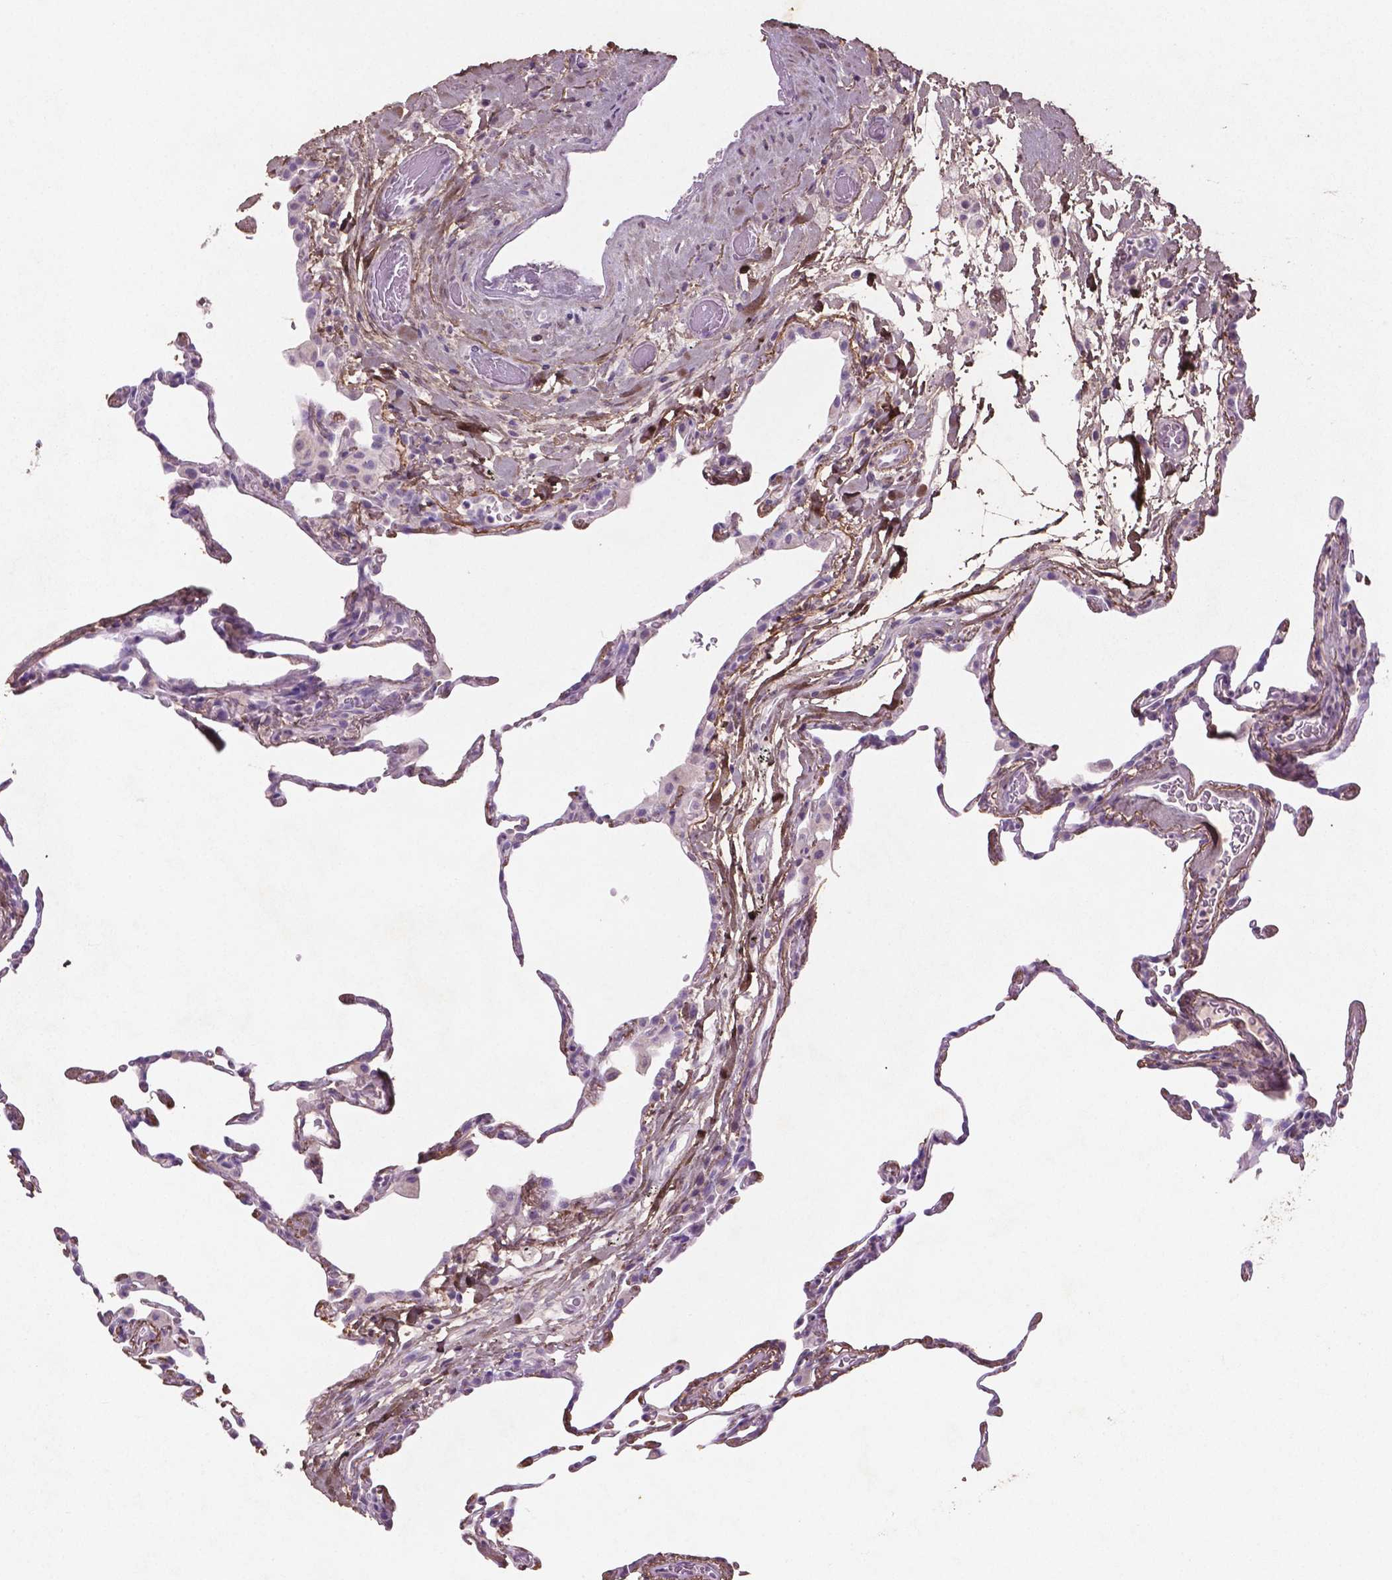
{"staining": {"intensity": "negative", "quantity": "none", "location": "none"}, "tissue": "lung", "cell_type": "Alveolar cells", "image_type": "normal", "snomed": [{"axis": "morphology", "description": "Normal tissue, NOS"}, {"axis": "topography", "description": "Lung"}], "caption": "Immunohistochemistry photomicrograph of normal lung: human lung stained with DAB (3,3'-diaminobenzidine) displays no significant protein staining in alveolar cells. The staining is performed using DAB (3,3'-diaminobenzidine) brown chromogen with nuclei counter-stained in using hematoxylin.", "gene": "DLG2", "patient": {"sex": "female", "age": 57}}